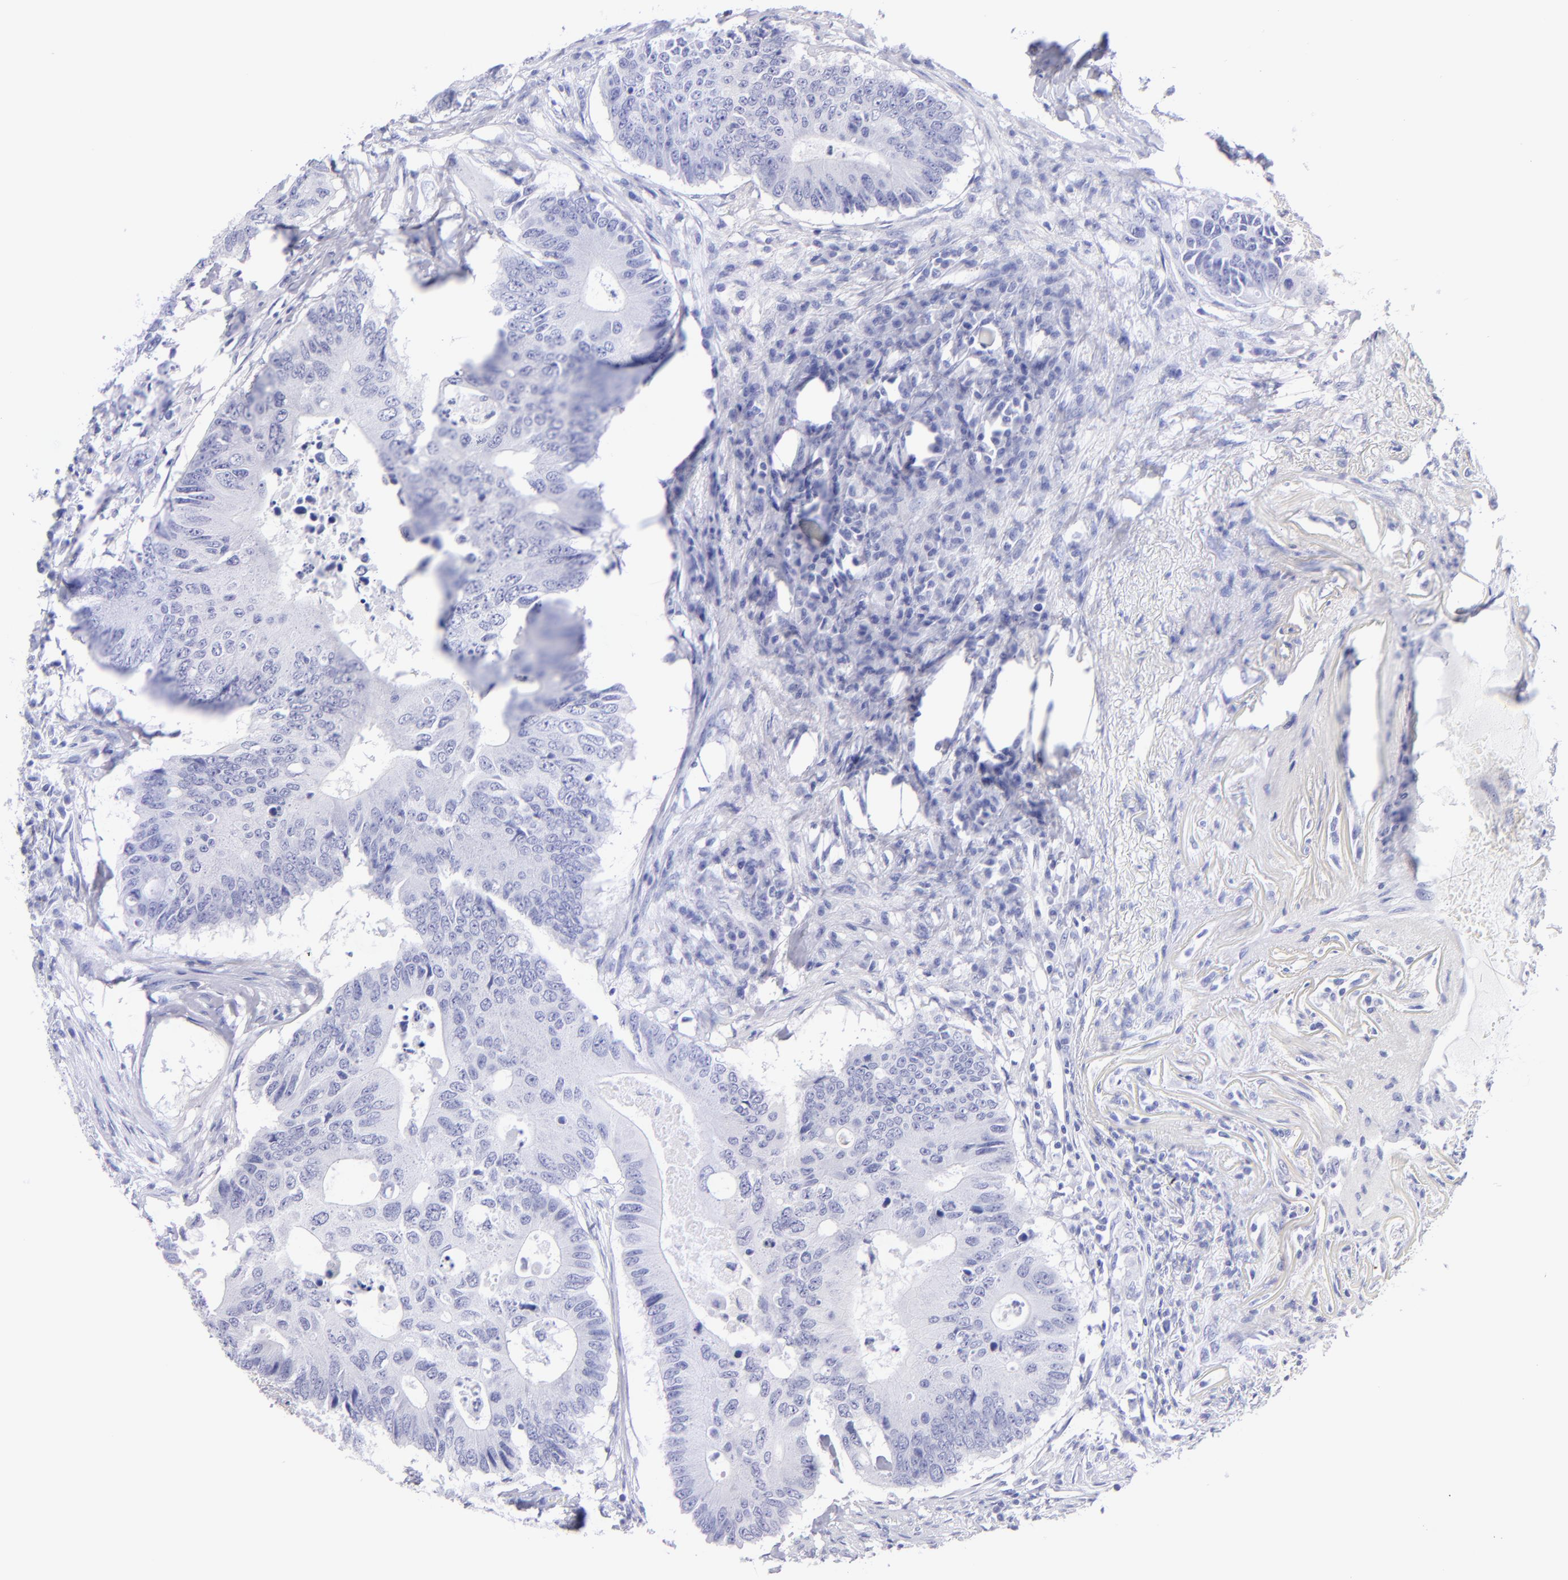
{"staining": {"intensity": "negative", "quantity": "none", "location": "none"}, "tissue": "colorectal cancer", "cell_type": "Tumor cells", "image_type": "cancer", "snomed": [{"axis": "morphology", "description": "Adenocarcinoma, NOS"}, {"axis": "topography", "description": "Colon"}], "caption": "The image displays no significant expression in tumor cells of colorectal adenocarcinoma.", "gene": "CNP", "patient": {"sex": "male", "age": 71}}